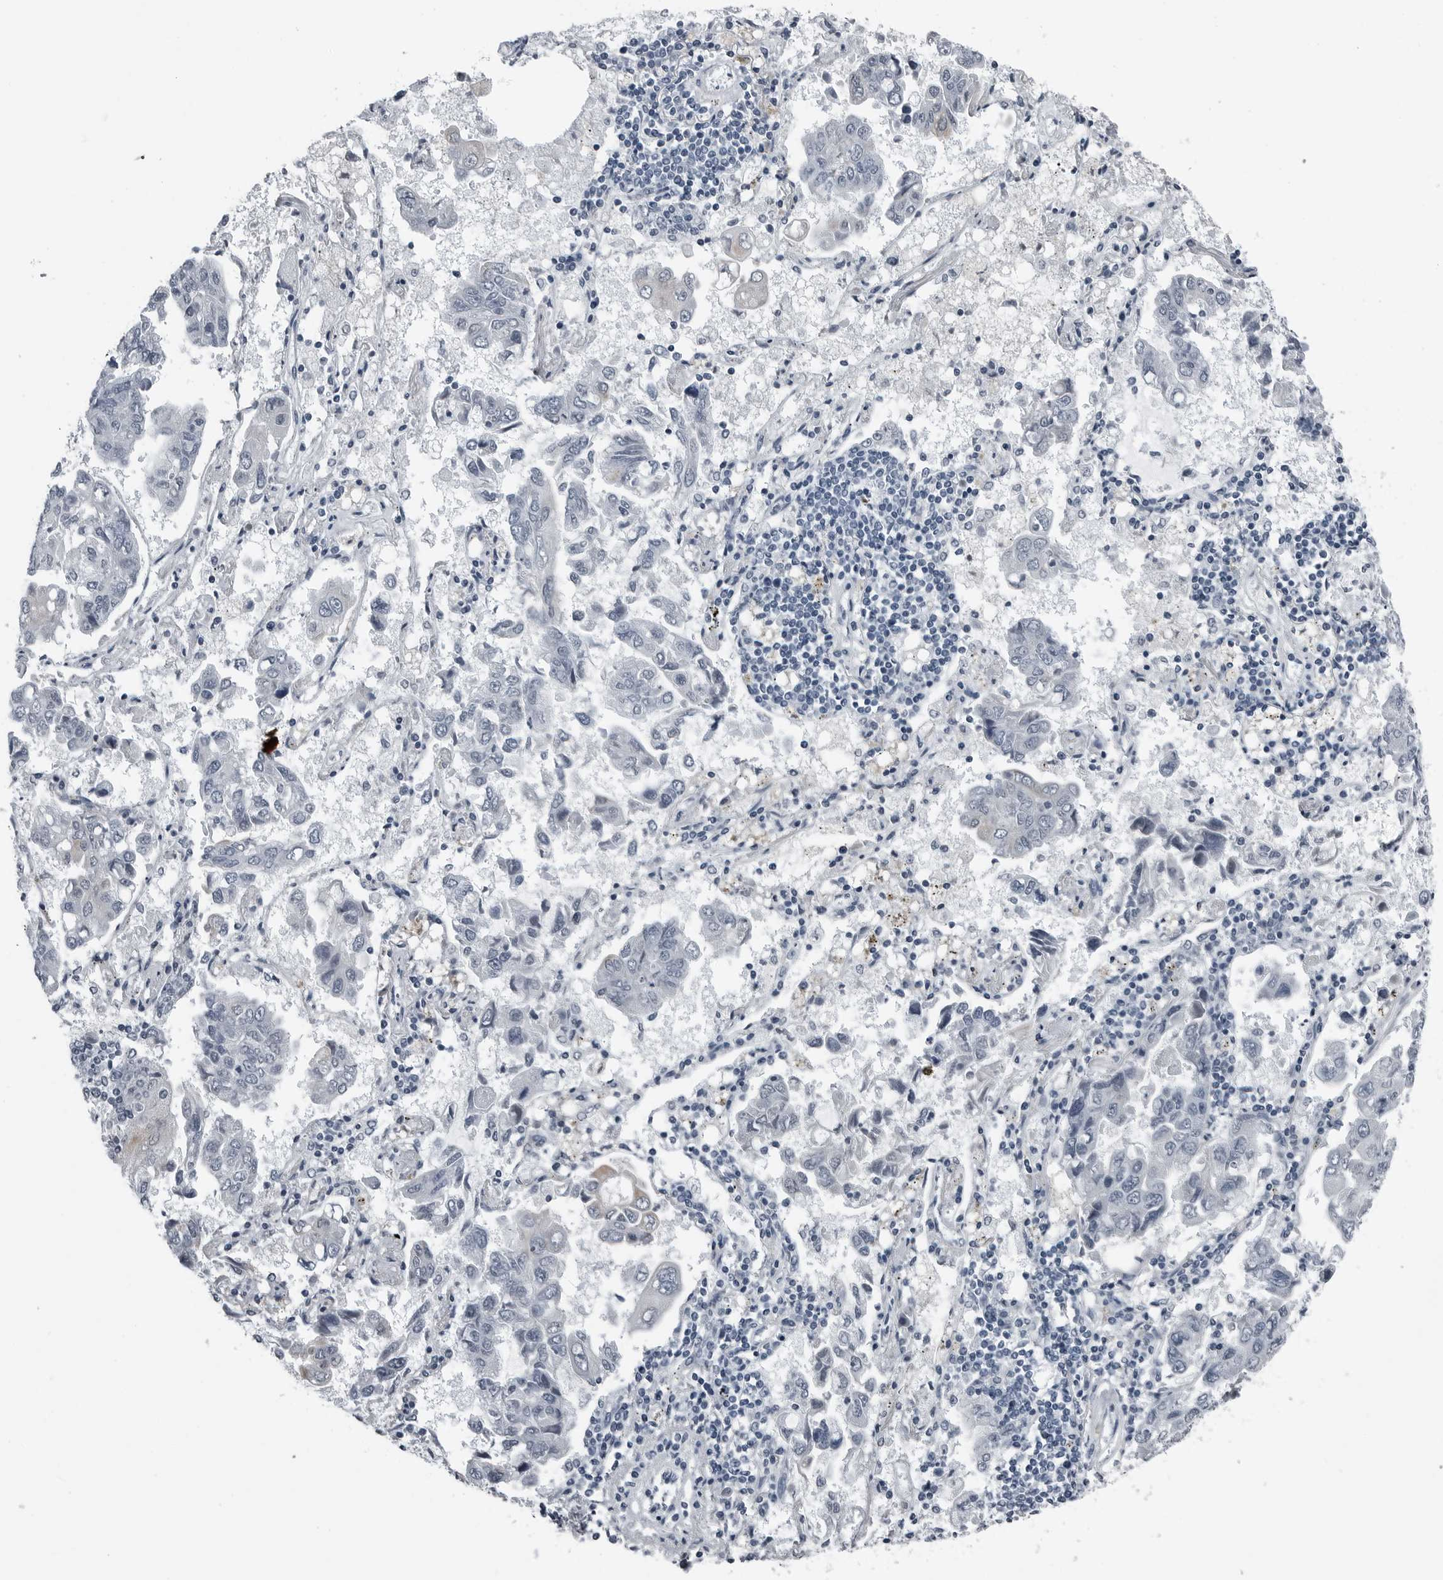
{"staining": {"intensity": "negative", "quantity": "none", "location": "none"}, "tissue": "lung cancer", "cell_type": "Tumor cells", "image_type": "cancer", "snomed": [{"axis": "morphology", "description": "Adenocarcinoma, NOS"}, {"axis": "topography", "description": "Lung"}], "caption": "Protein analysis of lung adenocarcinoma demonstrates no significant staining in tumor cells. Nuclei are stained in blue.", "gene": "SPINK1", "patient": {"sex": "male", "age": 64}}